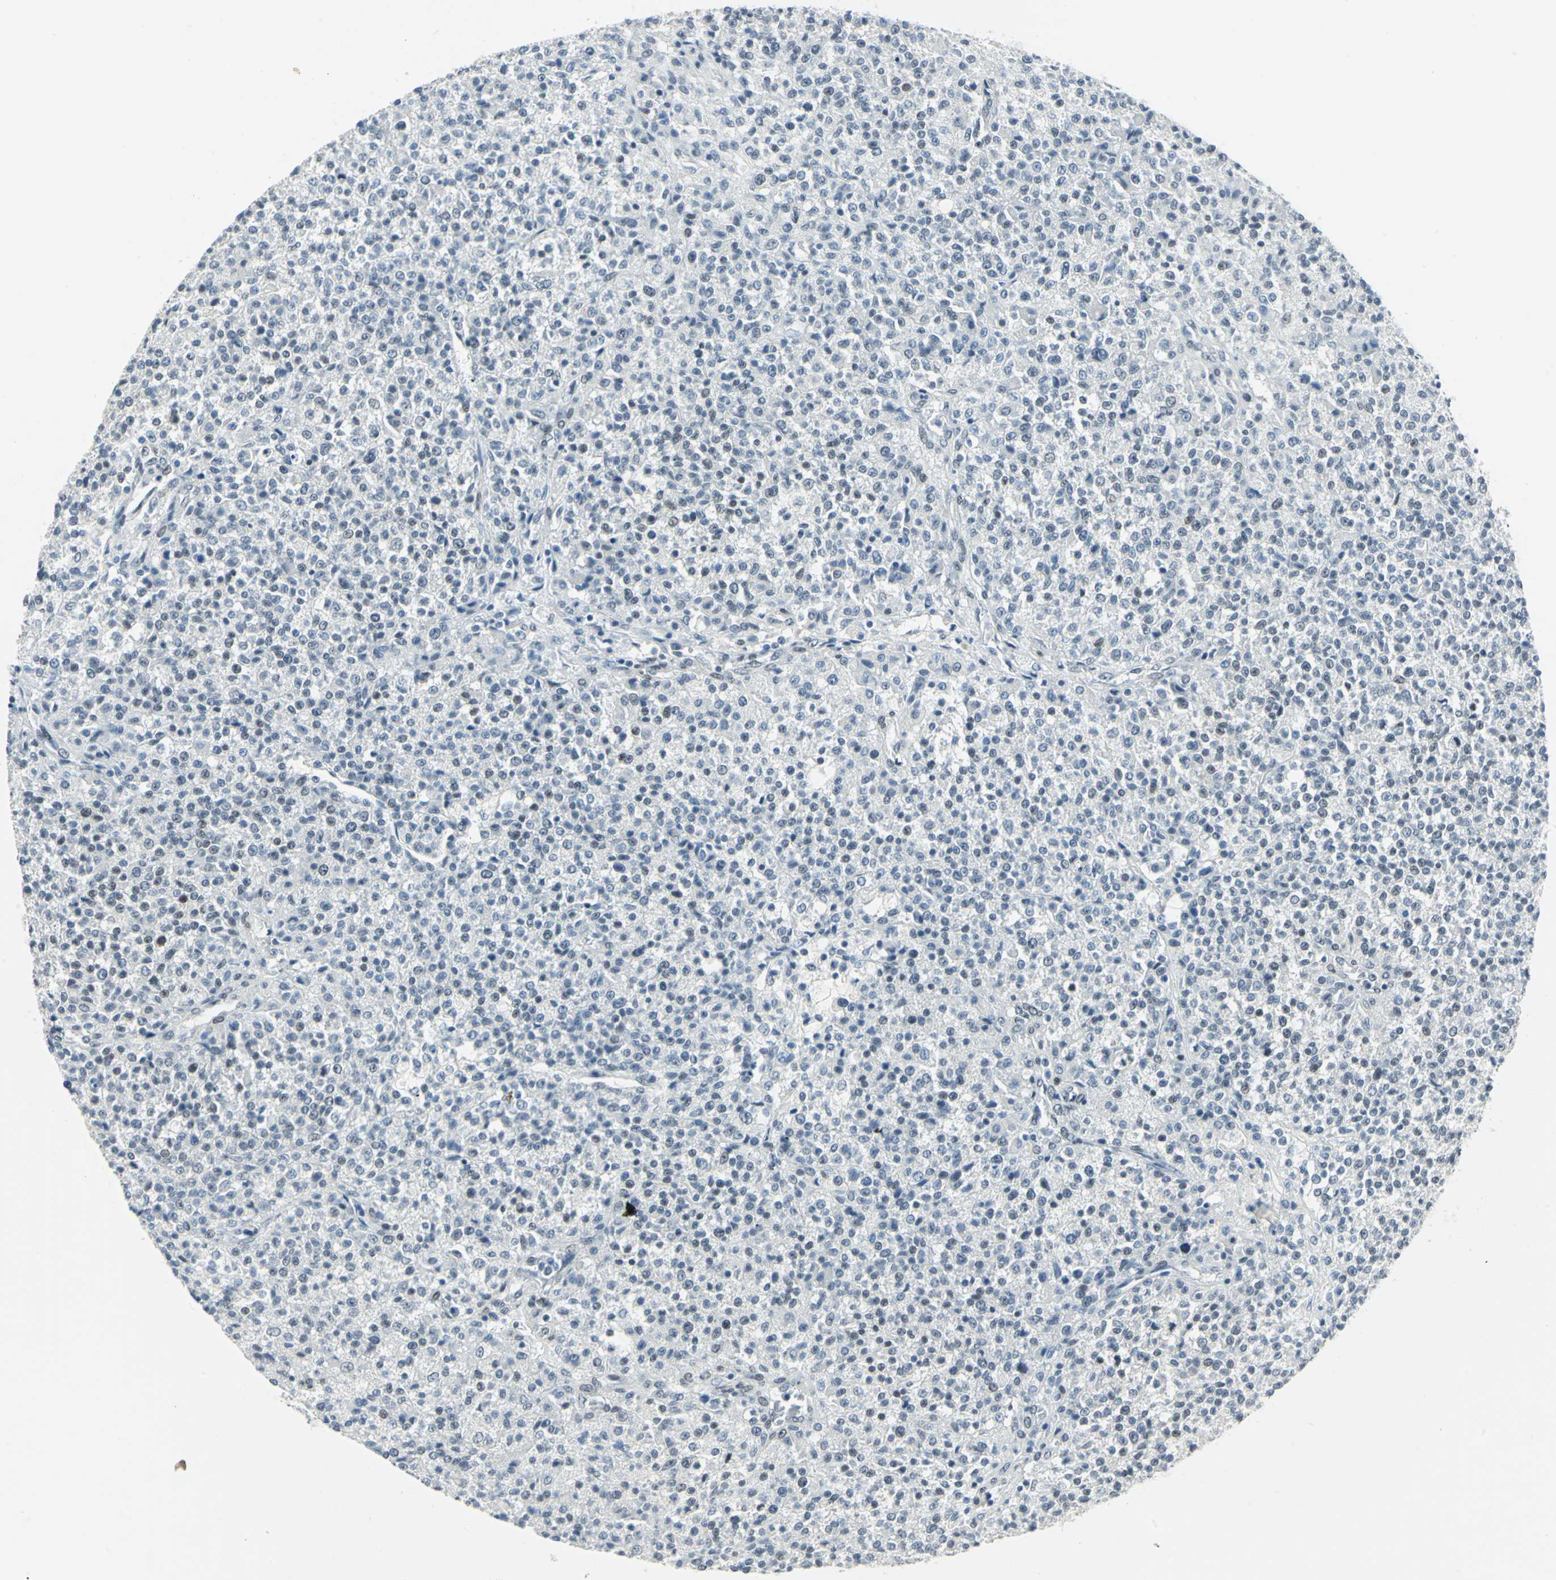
{"staining": {"intensity": "negative", "quantity": "none", "location": "none"}, "tissue": "testis cancer", "cell_type": "Tumor cells", "image_type": "cancer", "snomed": [{"axis": "morphology", "description": "Seminoma, NOS"}, {"axis": "topography", "description": "Testis"}], "caption": "There is no significant positivity in tumor cells of testis cancer (seminoma). (DAB (3,3'-diaminobenzidine) immunohistochemistry visualized using brightfield microscopy, high magnification).", "gene": "MEIS2", "patient": {"sex": "male", "age": 59}}